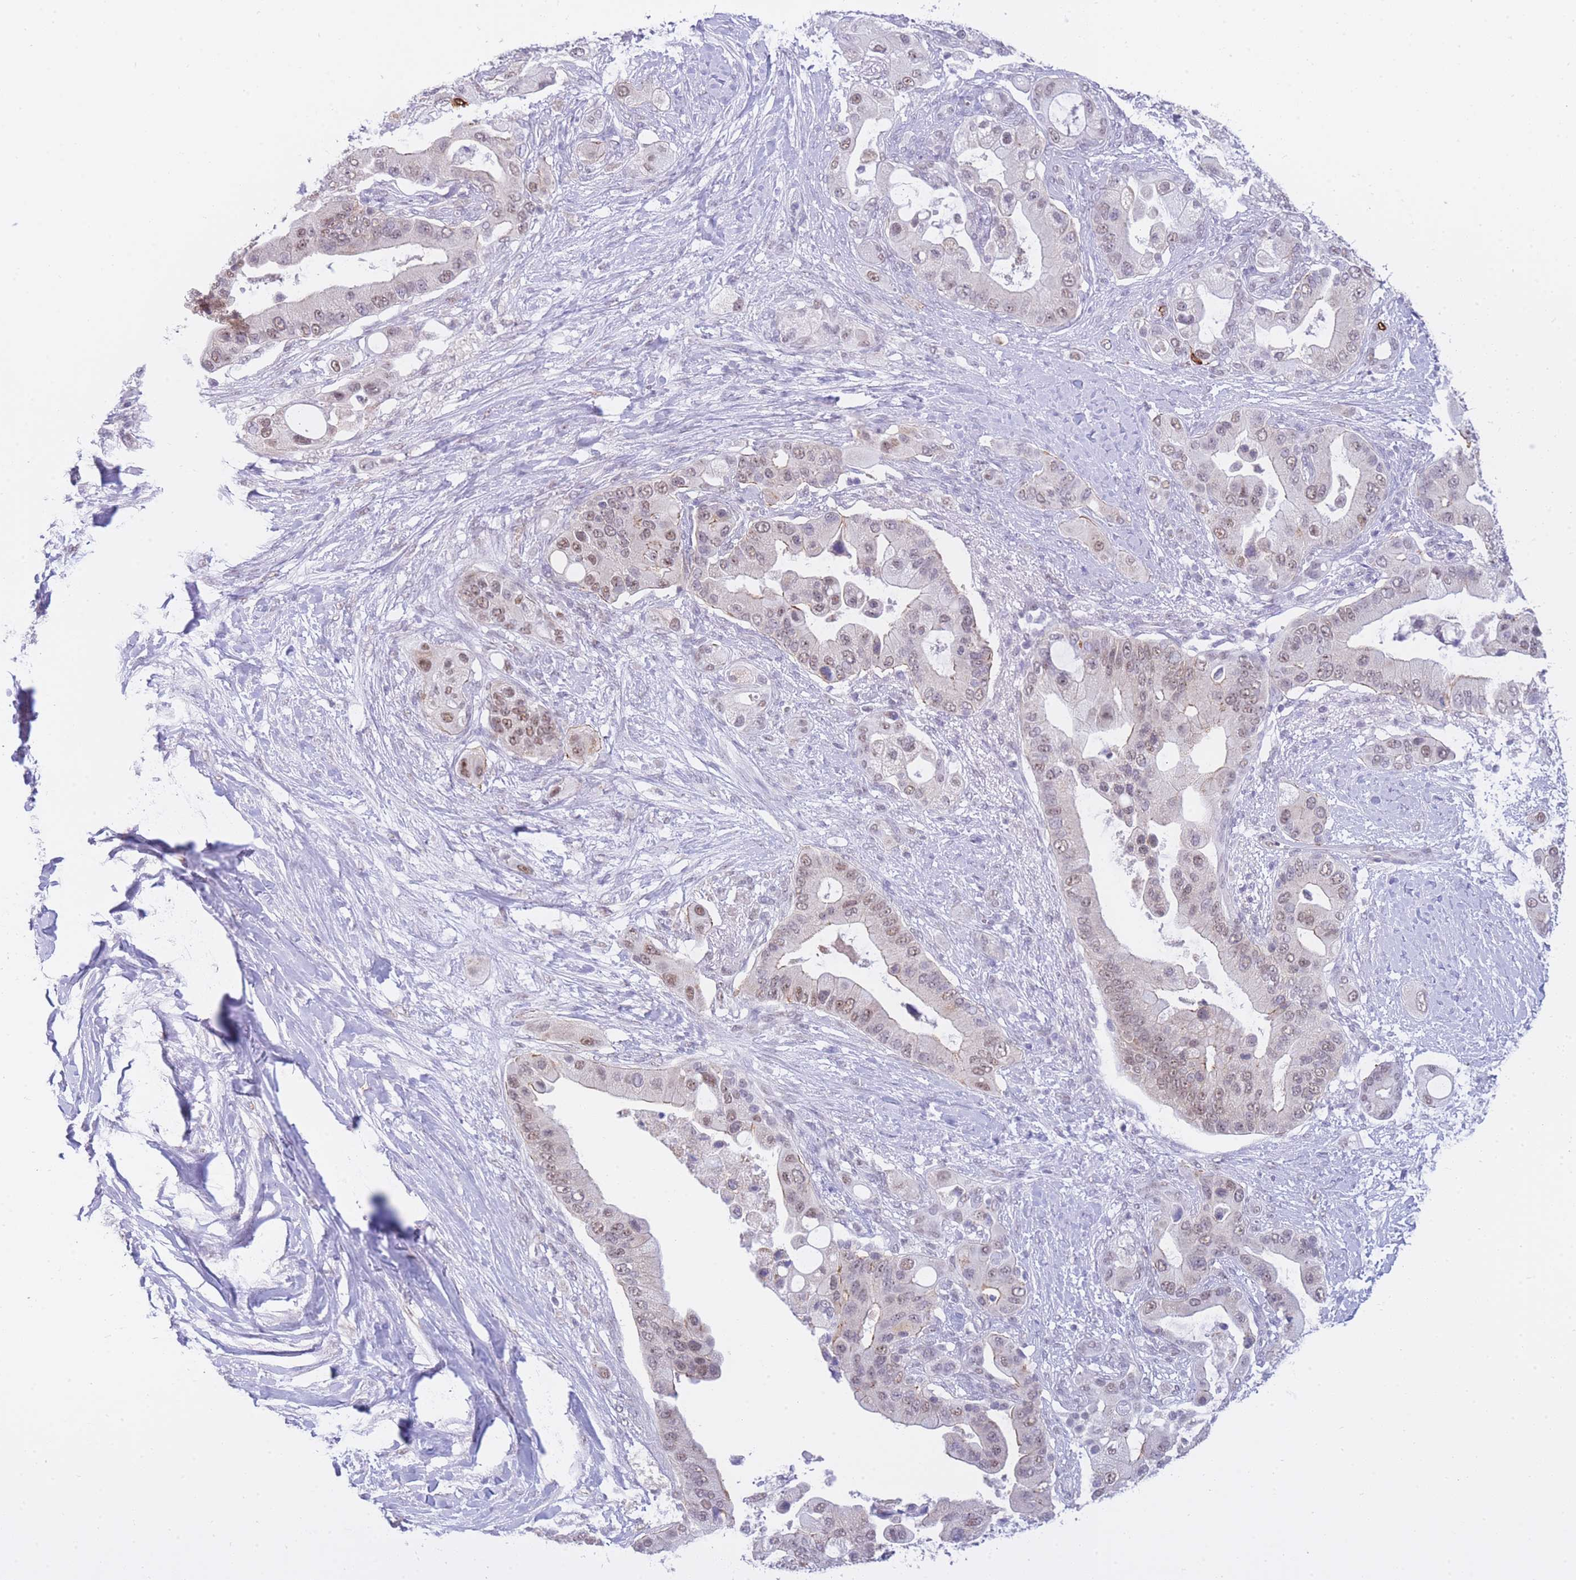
{"staining": {"intensity": "strong", "quantity": "25%-75%", "location": "cytoplasmic/membranous"}, "tissue": "pancreatic cancer", "cell_type": "Tumor cells", "image_type": "cancer", "snomed": [{"axis": "morphology", "description": "Adenocarcinoma, NOS"}, {"axis": "topography", "description": "Pancreas"}], "caption": "DAB (3,3'-diaminobenzidine) immunohistochemical staining of human pancreatic cancer (adenocarcinoma) reveals strong cytoplasmic/membranous protein expression in approximately 25%-75% of tumor cells.", "gene": "FRAT2", "patient": {"sex": "male", "age": 57}}